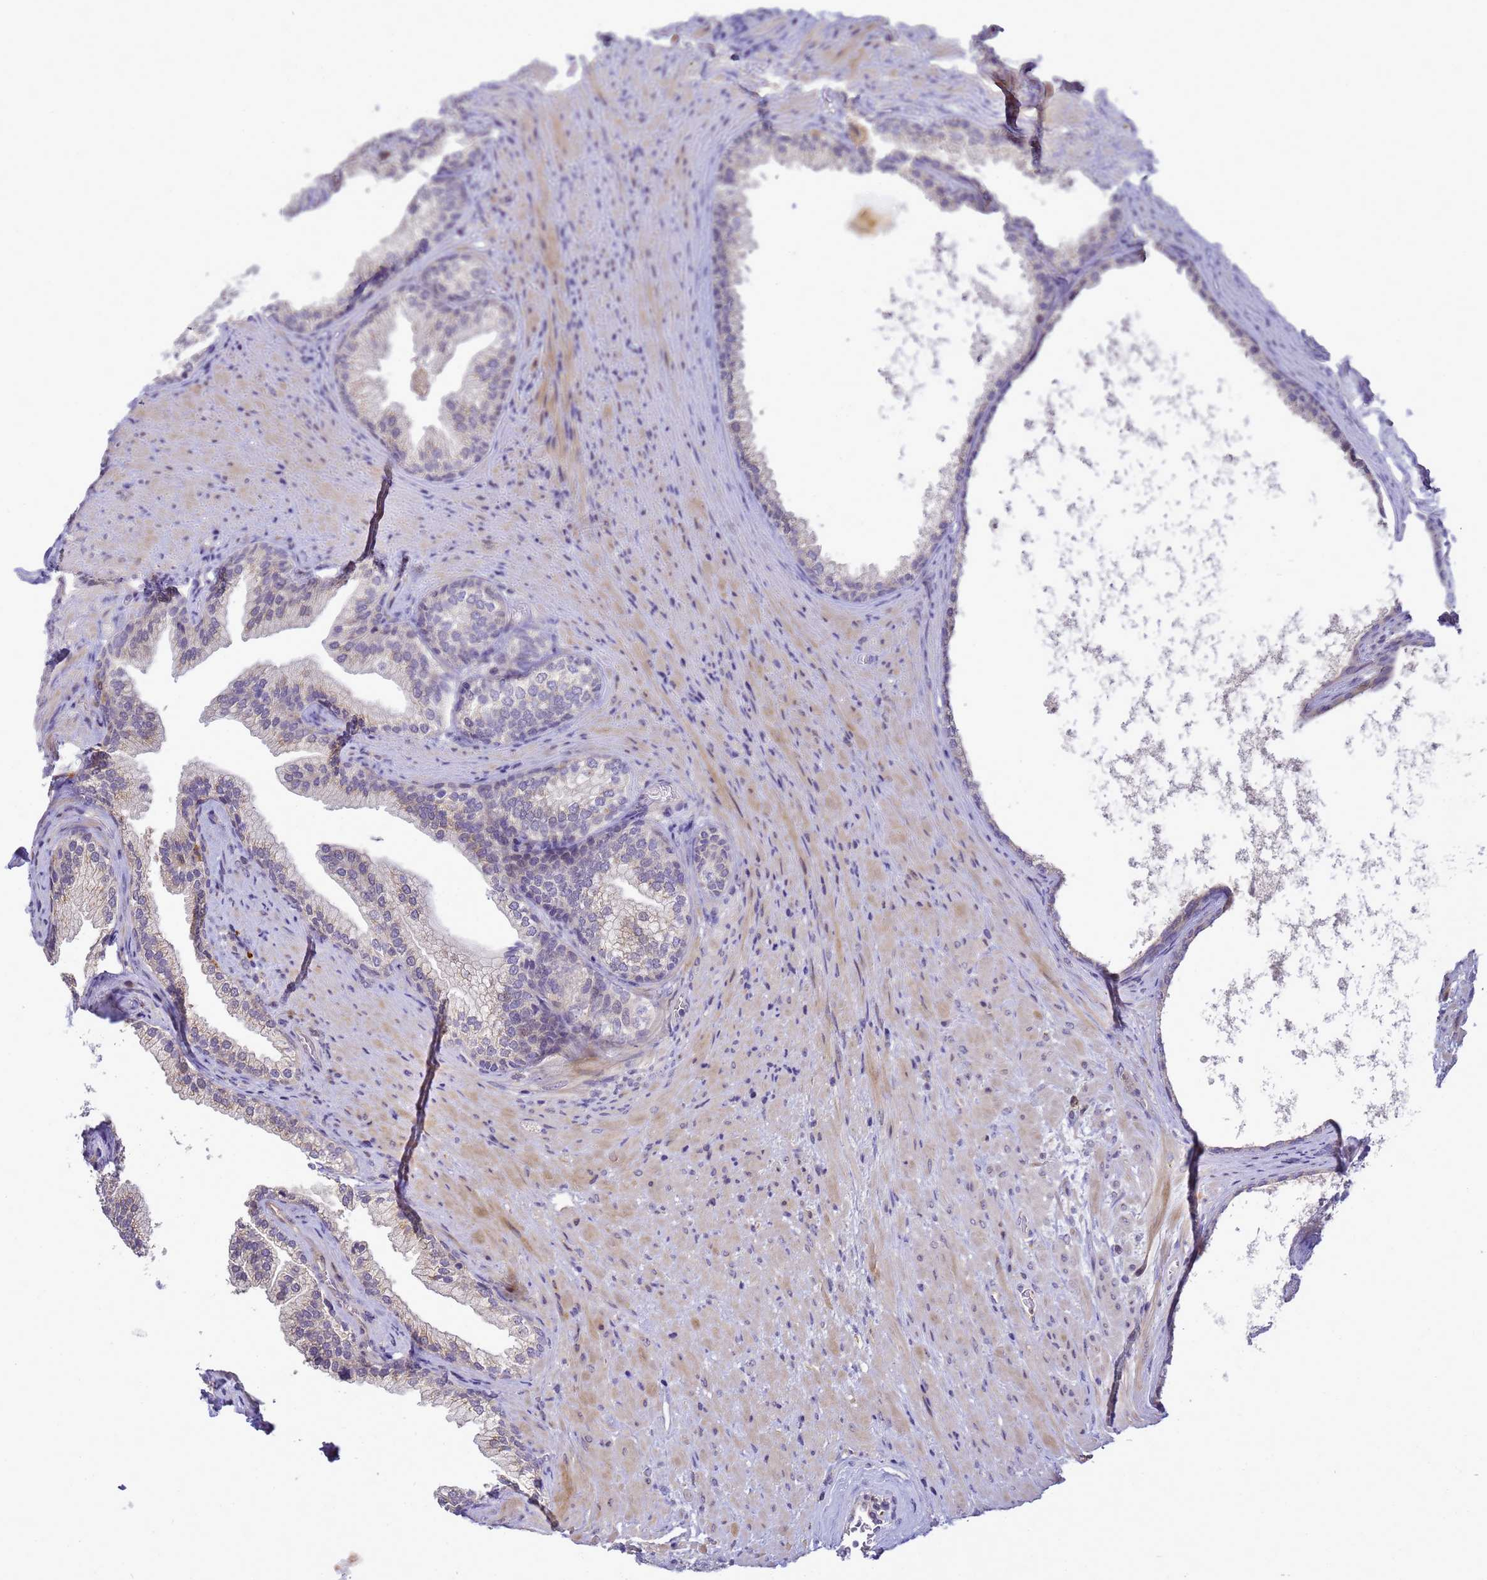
{"staining": {"intensity": "weak", "quantity": "<25%", "location": "cytoplasmic/membranous"}, "tissue": "prostate", "cell_type": "Glandular cells", "image_type": "normal", "snomed": [{"axis": "morphology", "description": "Normal tissue, NOS"}, {"axis": "topography", "description": "Prostate"}], "caption": "Prostate was stained to show a protein in brown. There is no significant staining in glandular cells. (Stains: DAB (3,3'-diaminobenzidine) immunohistochemistry (IHC) with hematoxylin counter stain, Microscopy: brightfield microscopy at high magnification).", "gene": "TMEM74B", "patient": {"sex": "male", "age": 76}}